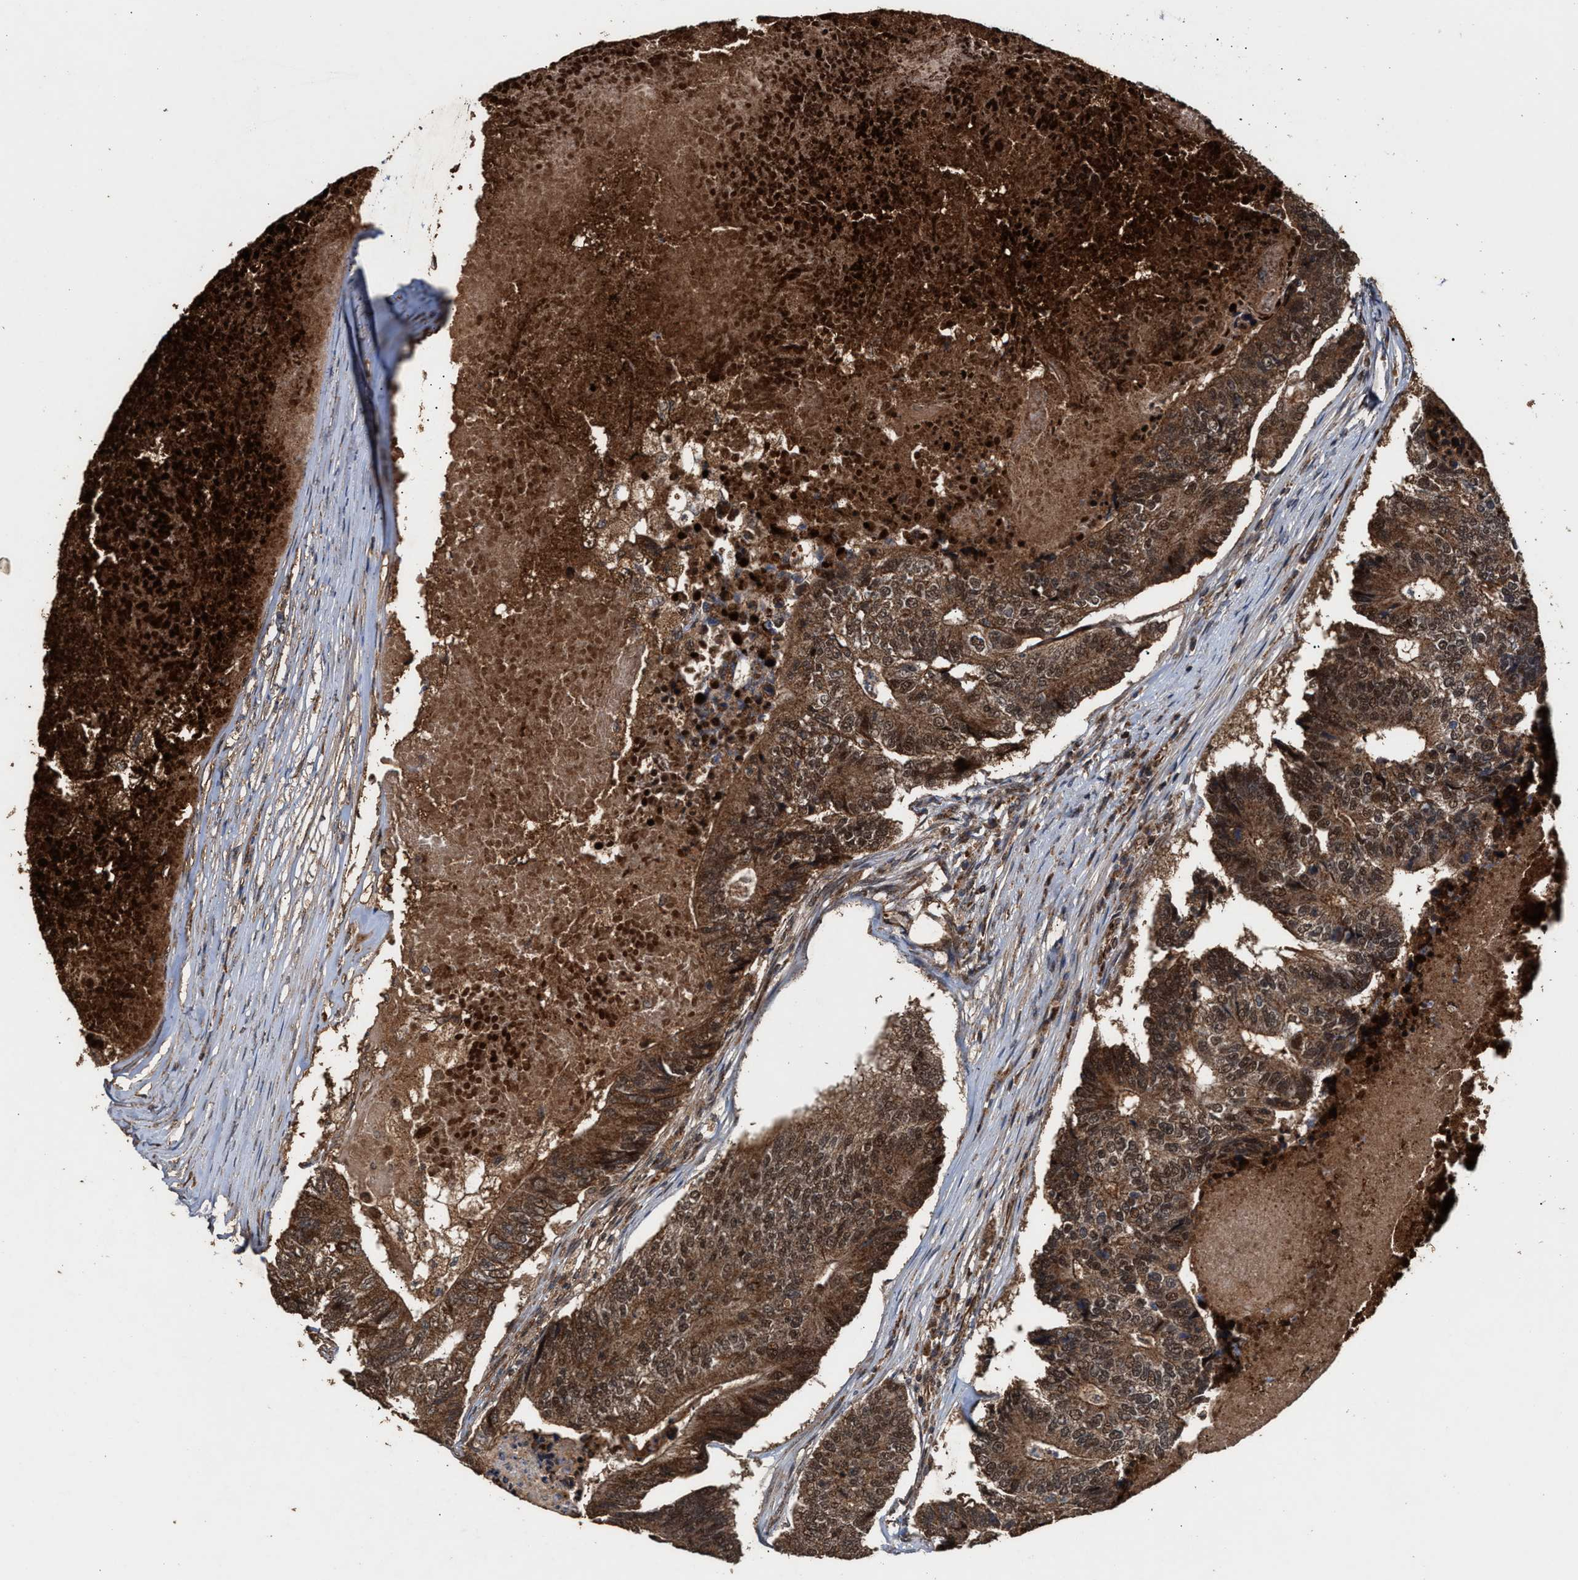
{"staining": {"intensity": "moderate", "quantity": ">75%", "location": "cytoplasmic/membranous,nuclear"}, "tissue": "colorectal cancer", "cell_type": "Tumor cells", "image_type": "cancer", "snomed": [{"axis": "morphology", "description": "Adenocarcinoma, NOS"}, {"axis": "topography", "description": "Colon"}], "caption": "Colorectal cancer stained with DAB (3,3'-diaminobenzidine) IHC demonstrates medium levels of moderate cytoplasmic/membranous and nuclear positivity in about >75% of tumor cells.", "gene": "ZNHIT6", "patient": {"sex": "female", "age": 67}}